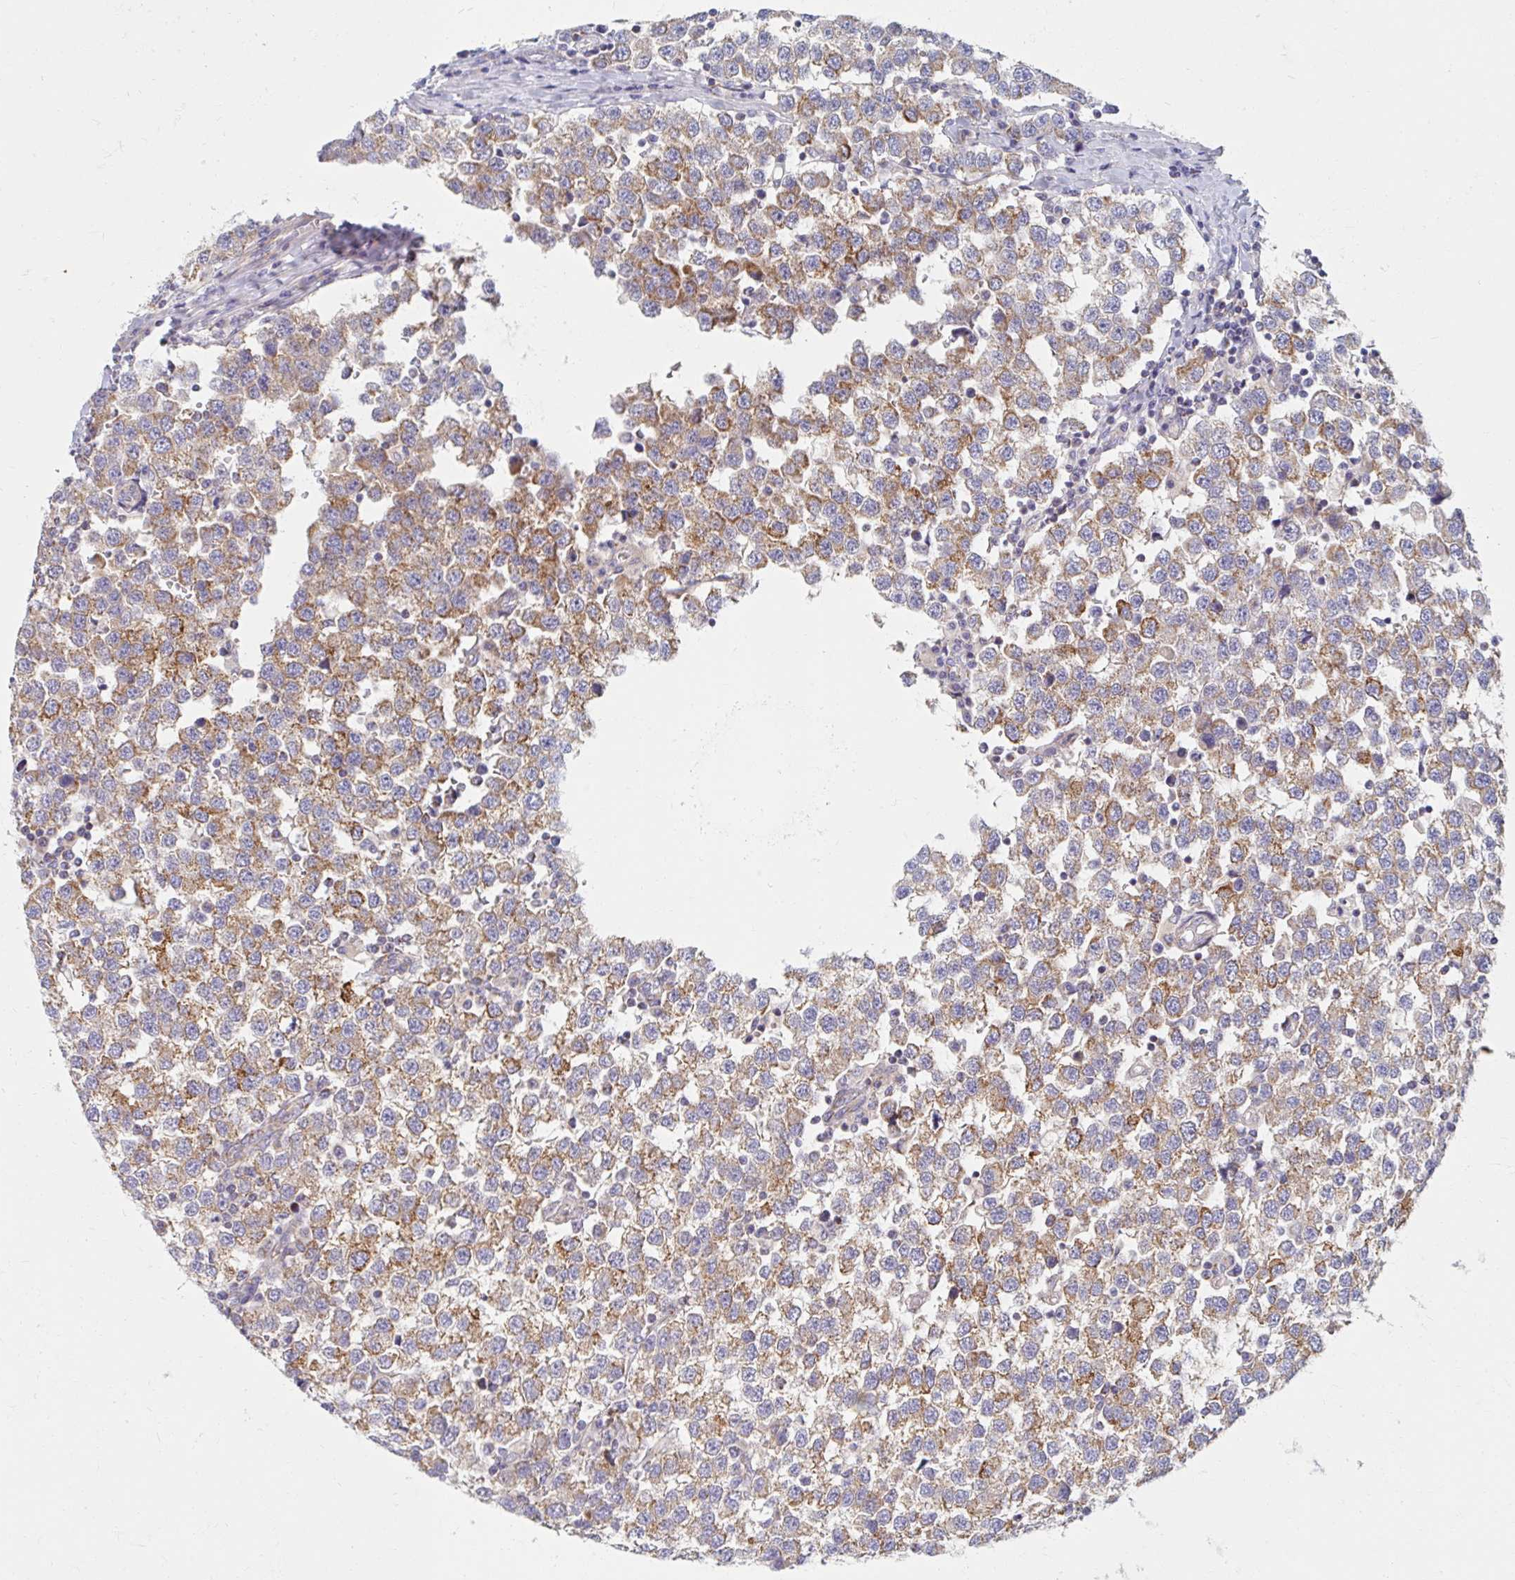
{"staining": {"intensity": "moderate", "quantity": ">75%", "location": "cytoplasmic/membranous"}, "tissue": "testis cancer", "cell_type": "Tumor cells", "image_type": "cancer", "snomed": [{"axis": "morphology", "description": "Seminoma, NOS"}, {"axis": "topography", "description": "Testis"}], "caption": "This is an image of IHC staining of testis seminoma, which shows moderate expression in the cytoplasmic/membranous of tumor cells.", "gene": "MAVS", "patient": {"sex": "male", "age": 34}}